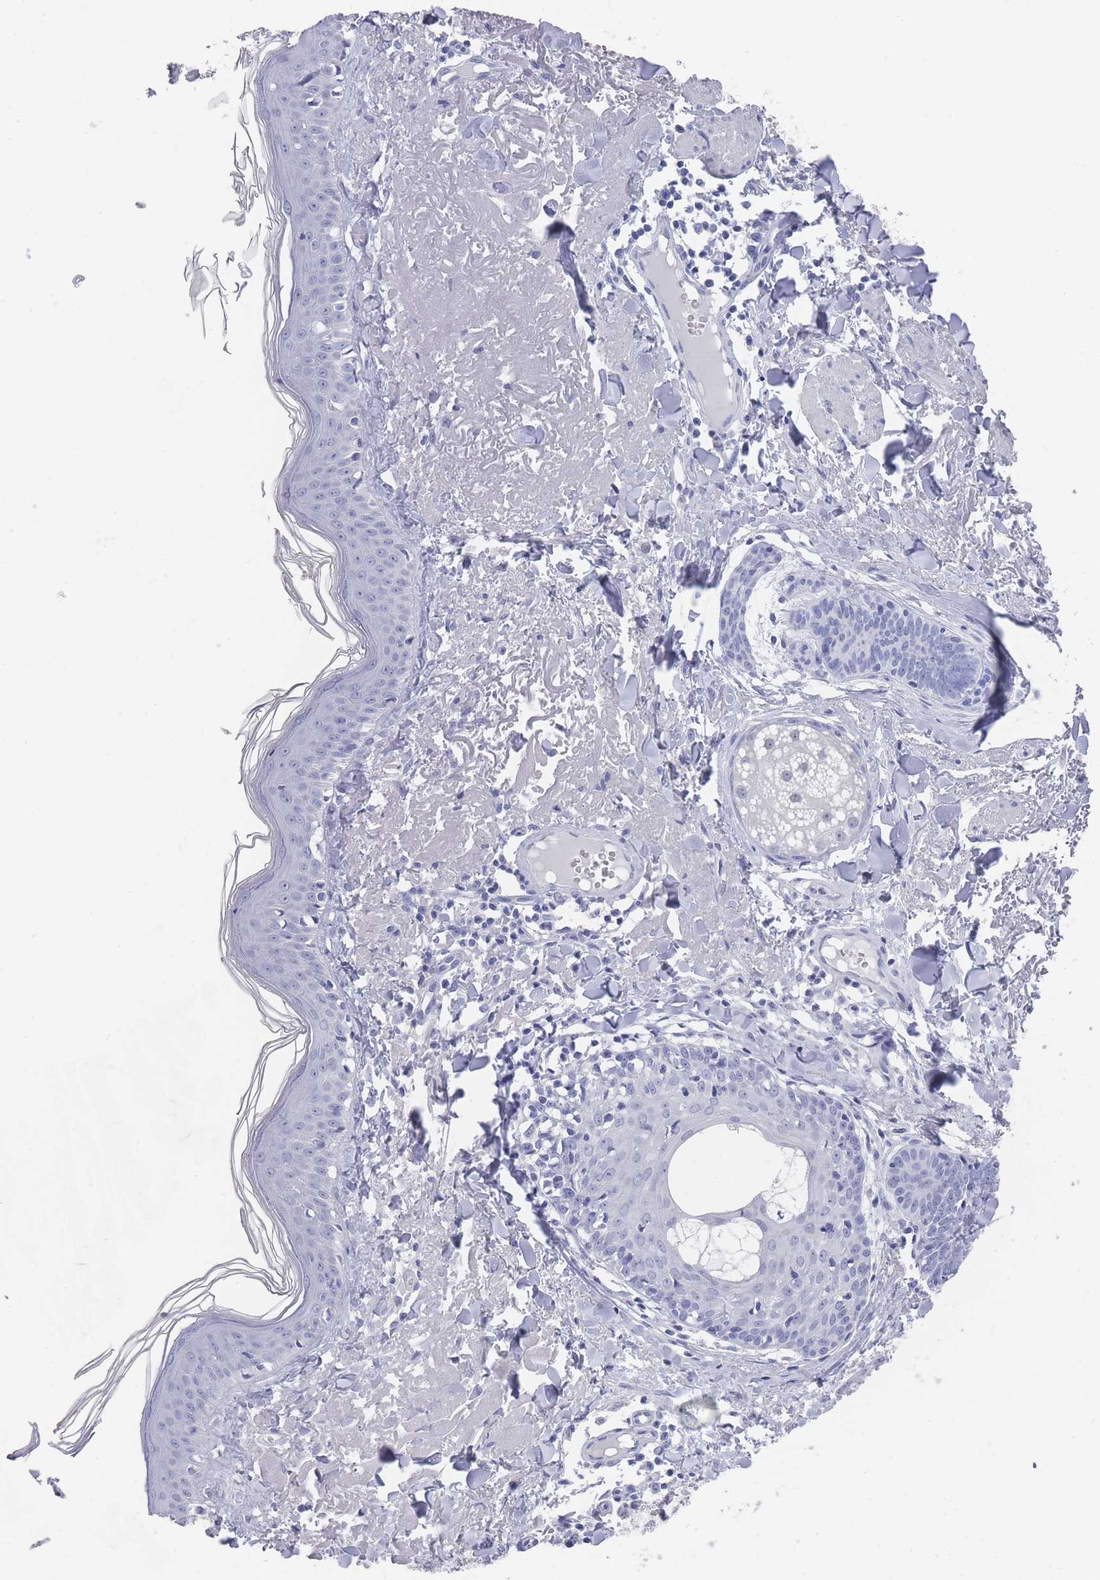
{"staining": {"intensity": "negative", "quantity": "none", "location": "none"}, "tissue": "skin", "cell_type": "Fibroblasts", "image_type": "normal", "snomed": [{"axis": "morphology", "description": "Normal tissue, NOS"}, {"axis": "morphology", "description": "Malignant melanoma, NOS"}, {"axis": "topography", "description": "Skin"}], "caption": "The image shows no significant staining in fibroblasts of skin.", "gene": "RAB2B", "patient": {"sex": "male", "age": 80}}